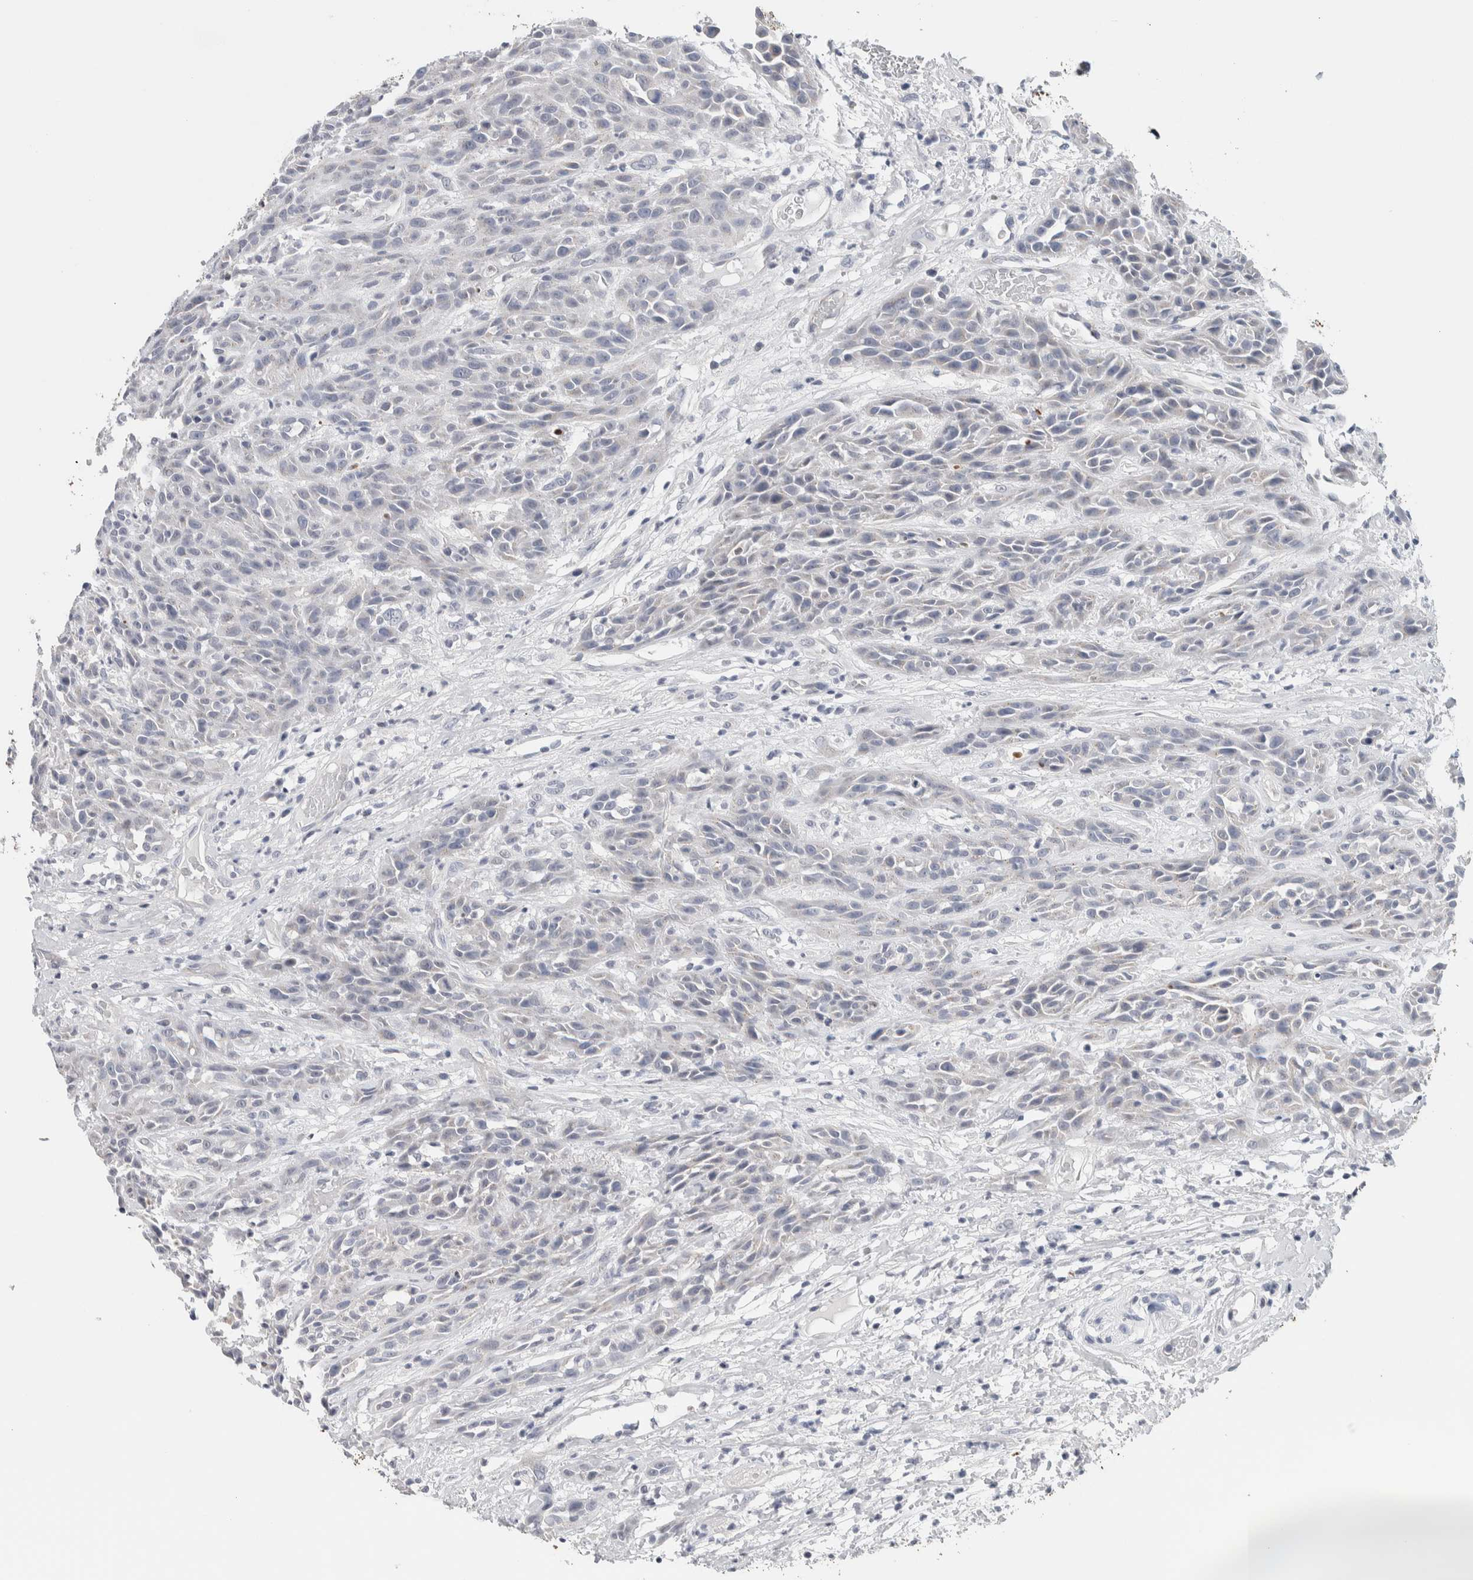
{"staining": {"intensity": "negative", "quantity": "none", "location": "none"}, "tissue": "head and neck cancer", "cell_type": "Tumor cells", "image_type": "cancer", "snomed": [{"axis": "morphology", "description": "Normal tissue, NOS"}, {"axis": "morphology", "description": "Squamous cell carcinoma, NOS"}, {"axis": "topography", "description": "Cartilage tissue"}, {"axis": "topography", "description": "Head-Neck"}], "caption": "IHC image of head and neck cancer stained for a protein (brown), which shows no positivity in tumor cells.", "gene": "SCN2A", "patient": {"sex": "male", "age": 62}}